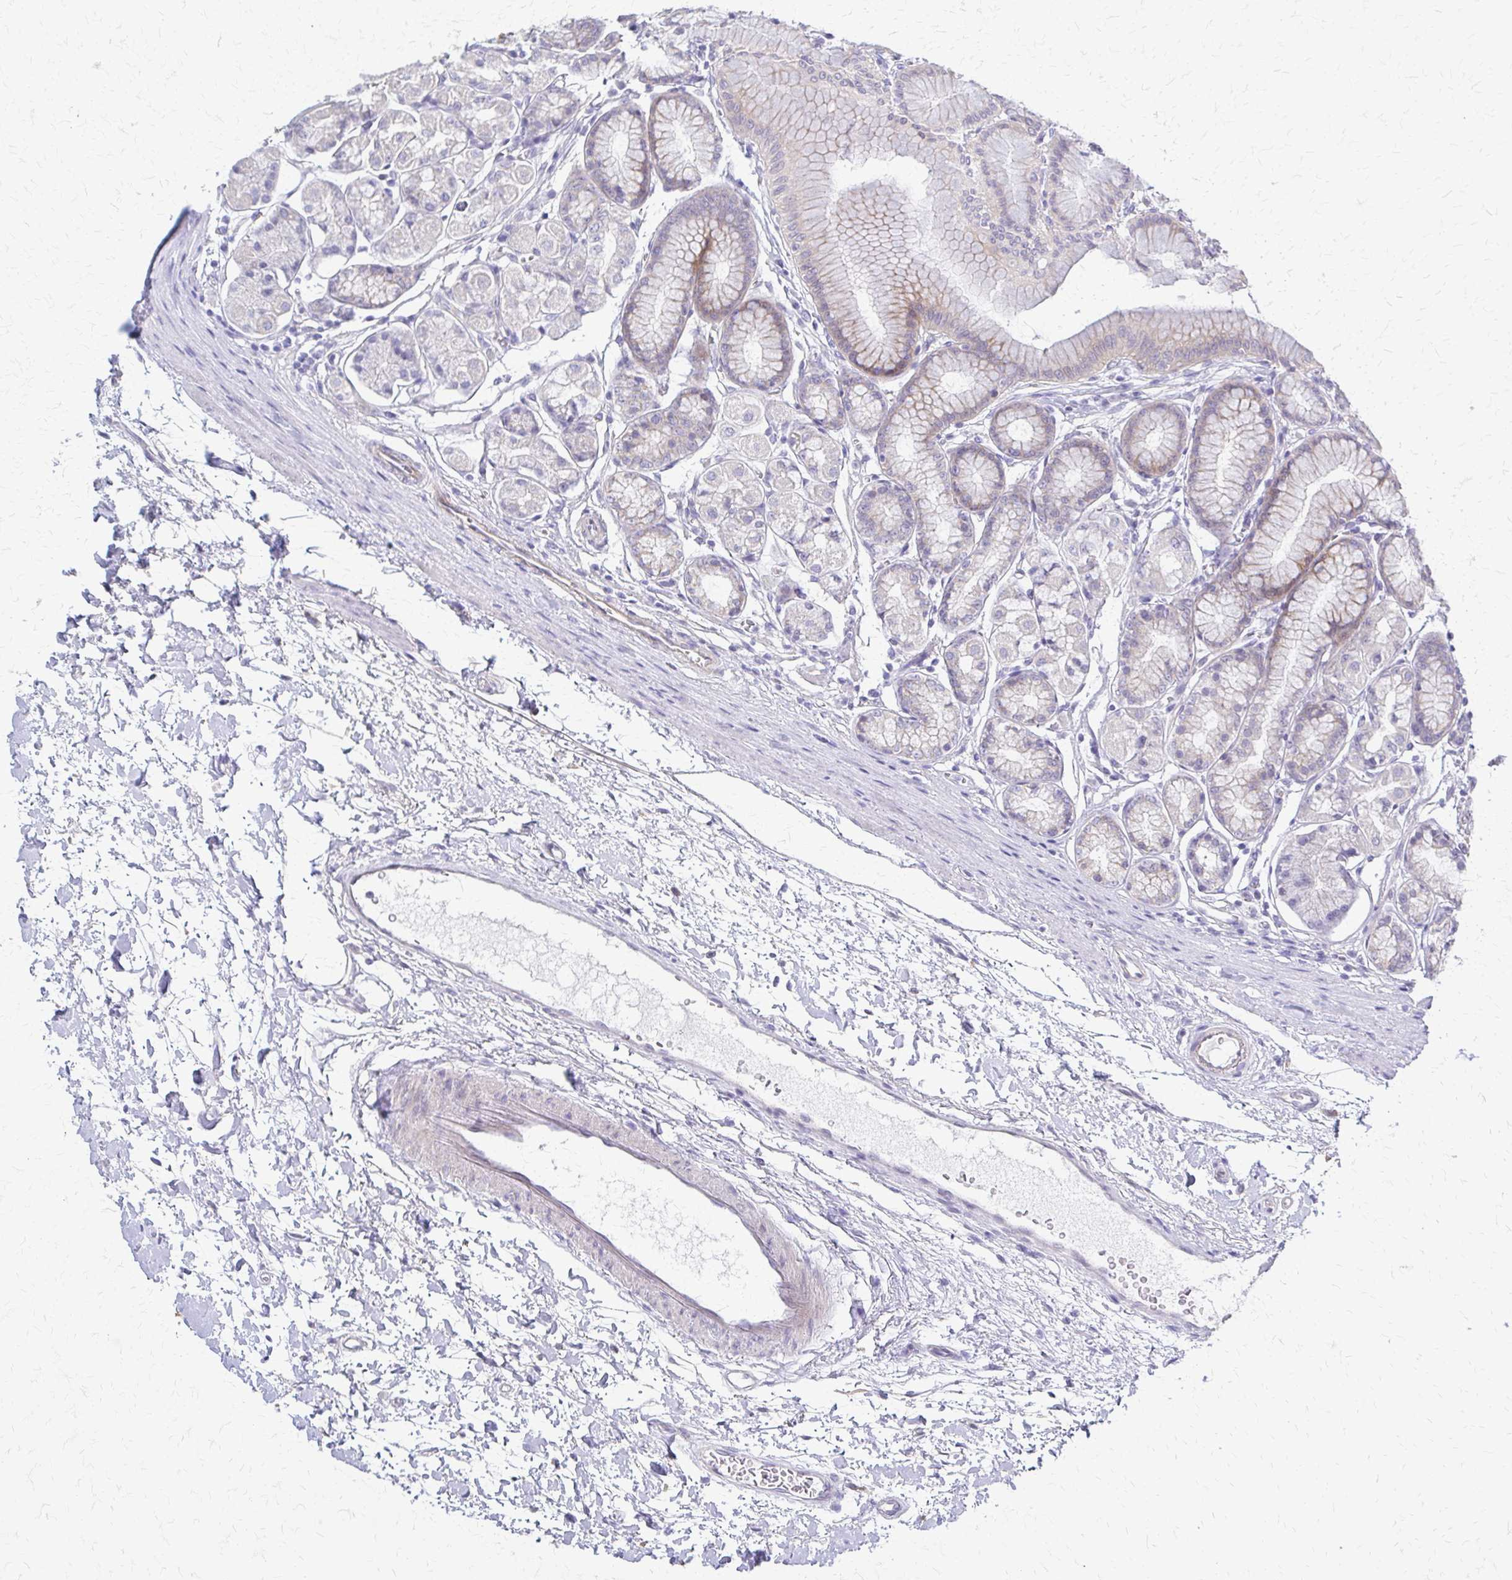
{"staining": {"intensity": "weak", "quantity": "25%-75%", "location": "cytoplasmic/membranous"}, "tissue": "stomach", "cell_type": "Glandular cells", "image_type": "normal", "snomed": [{"axis": "morphology", "description": "Normal tissue, NOS"}, {"axis": "topography", "description": "Stomach"}, {"axis": "topography", "description": "Stomach, lower"}], "caption": "Normal stomach shows weak cytoplasmic/membranous staining in about 25%-75% of glandular cells, visualized by immunohistochemistry.", "gene": "RHOBTB2", "patient": {"sex": "male", "age": 76}}